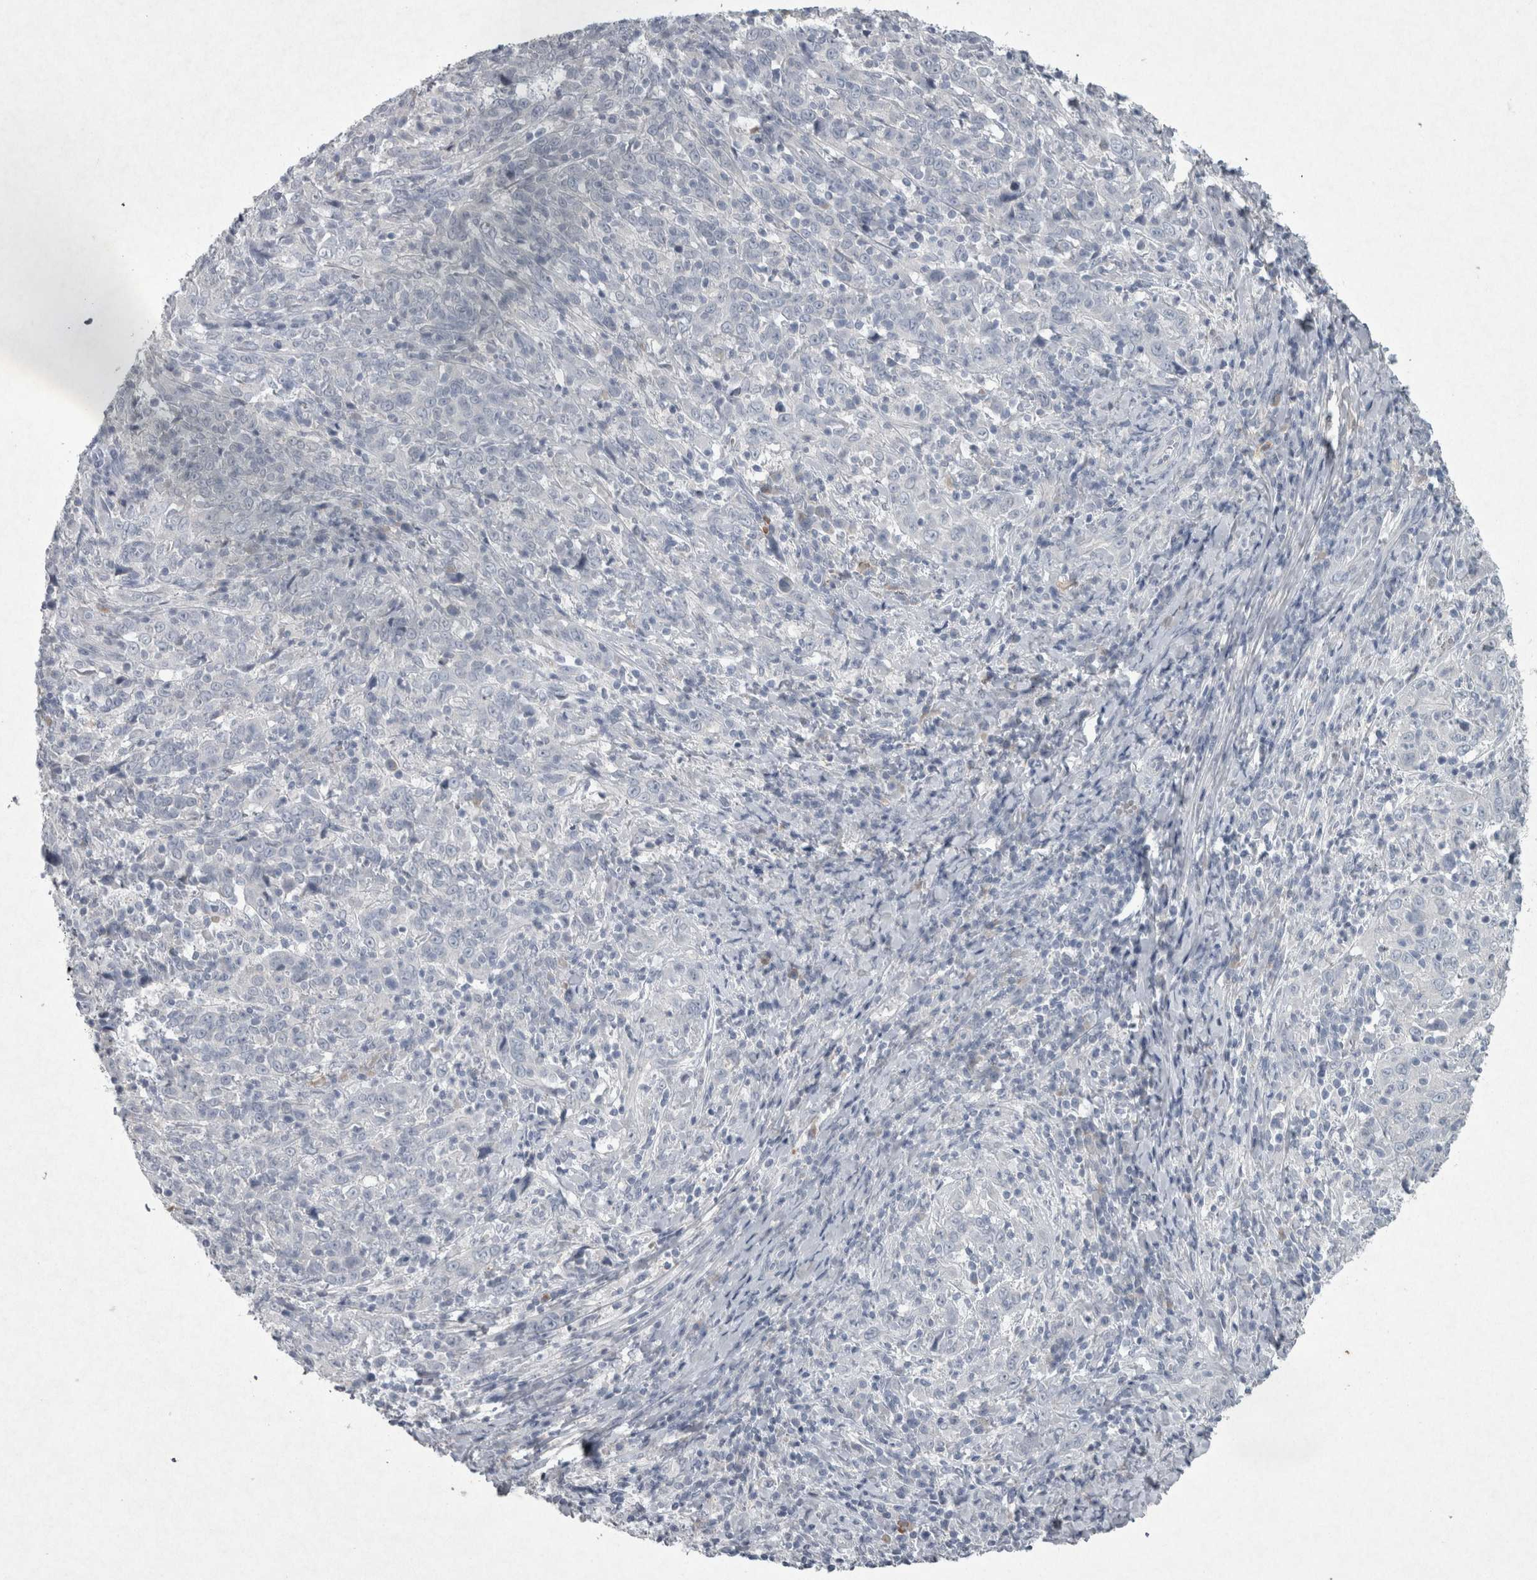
{"staining": {"intensity": "negative", "quantity": "none", "location": "none"}, "tissue": "cervical cancer", "cell_type": "Tumor cells", "image_type": "cancer", "snomed": [{"axis": "morphology", "description": "Squamous cell carcinoma, NOS"}, {"axis": "topography", "description": "Cervix"}], "caption": "The histopathology image demonstrates no significant positivity in tumor cells of cervical cancer (squamous cell carcinoma).", "gene": "PDX1", "patient": {"sex": "female", "age": 46}}